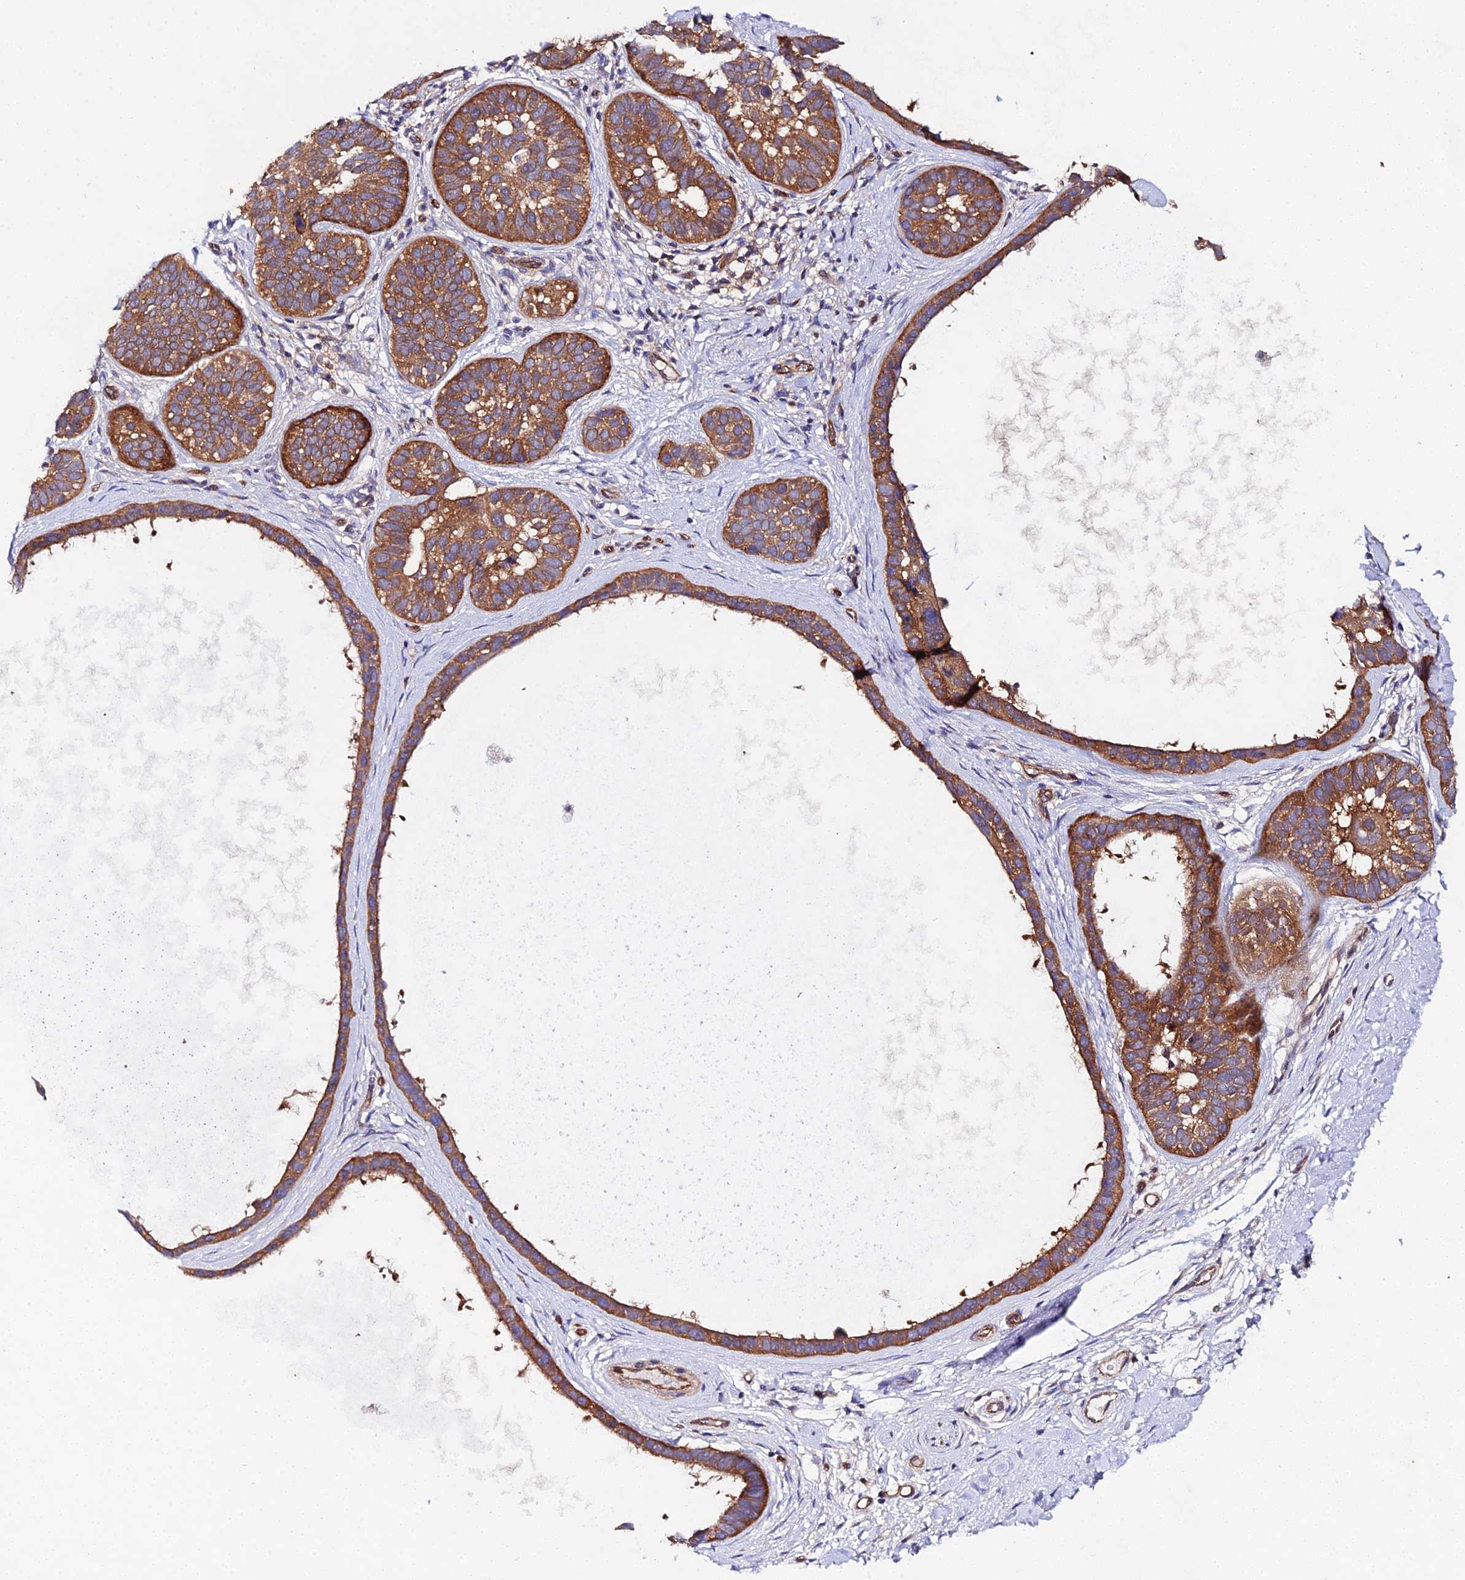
{"staining": {"intensity": "moderate", "quantity": ">75%", "location": "cytoplasmic/membranous"}, "tissue": "skin cancer", "cell_type": "Tumor cells", "image_type": "cancer", "snomed": [{"axis": "morphology", "description": "Basal cell carcinoma"}, {"axis": "topography", "description": "Skin"}], "caption": "Immunohistochemistry (IHC) histopathology image of human skin cancer stained for a protein (brown), which reveals medium levels of moderate cytoplasmic/membranous positivity in approximately >75% of tumor cells.", "gene": "PPP2R2C", "patient": {"sex": "male", "age": 62}}